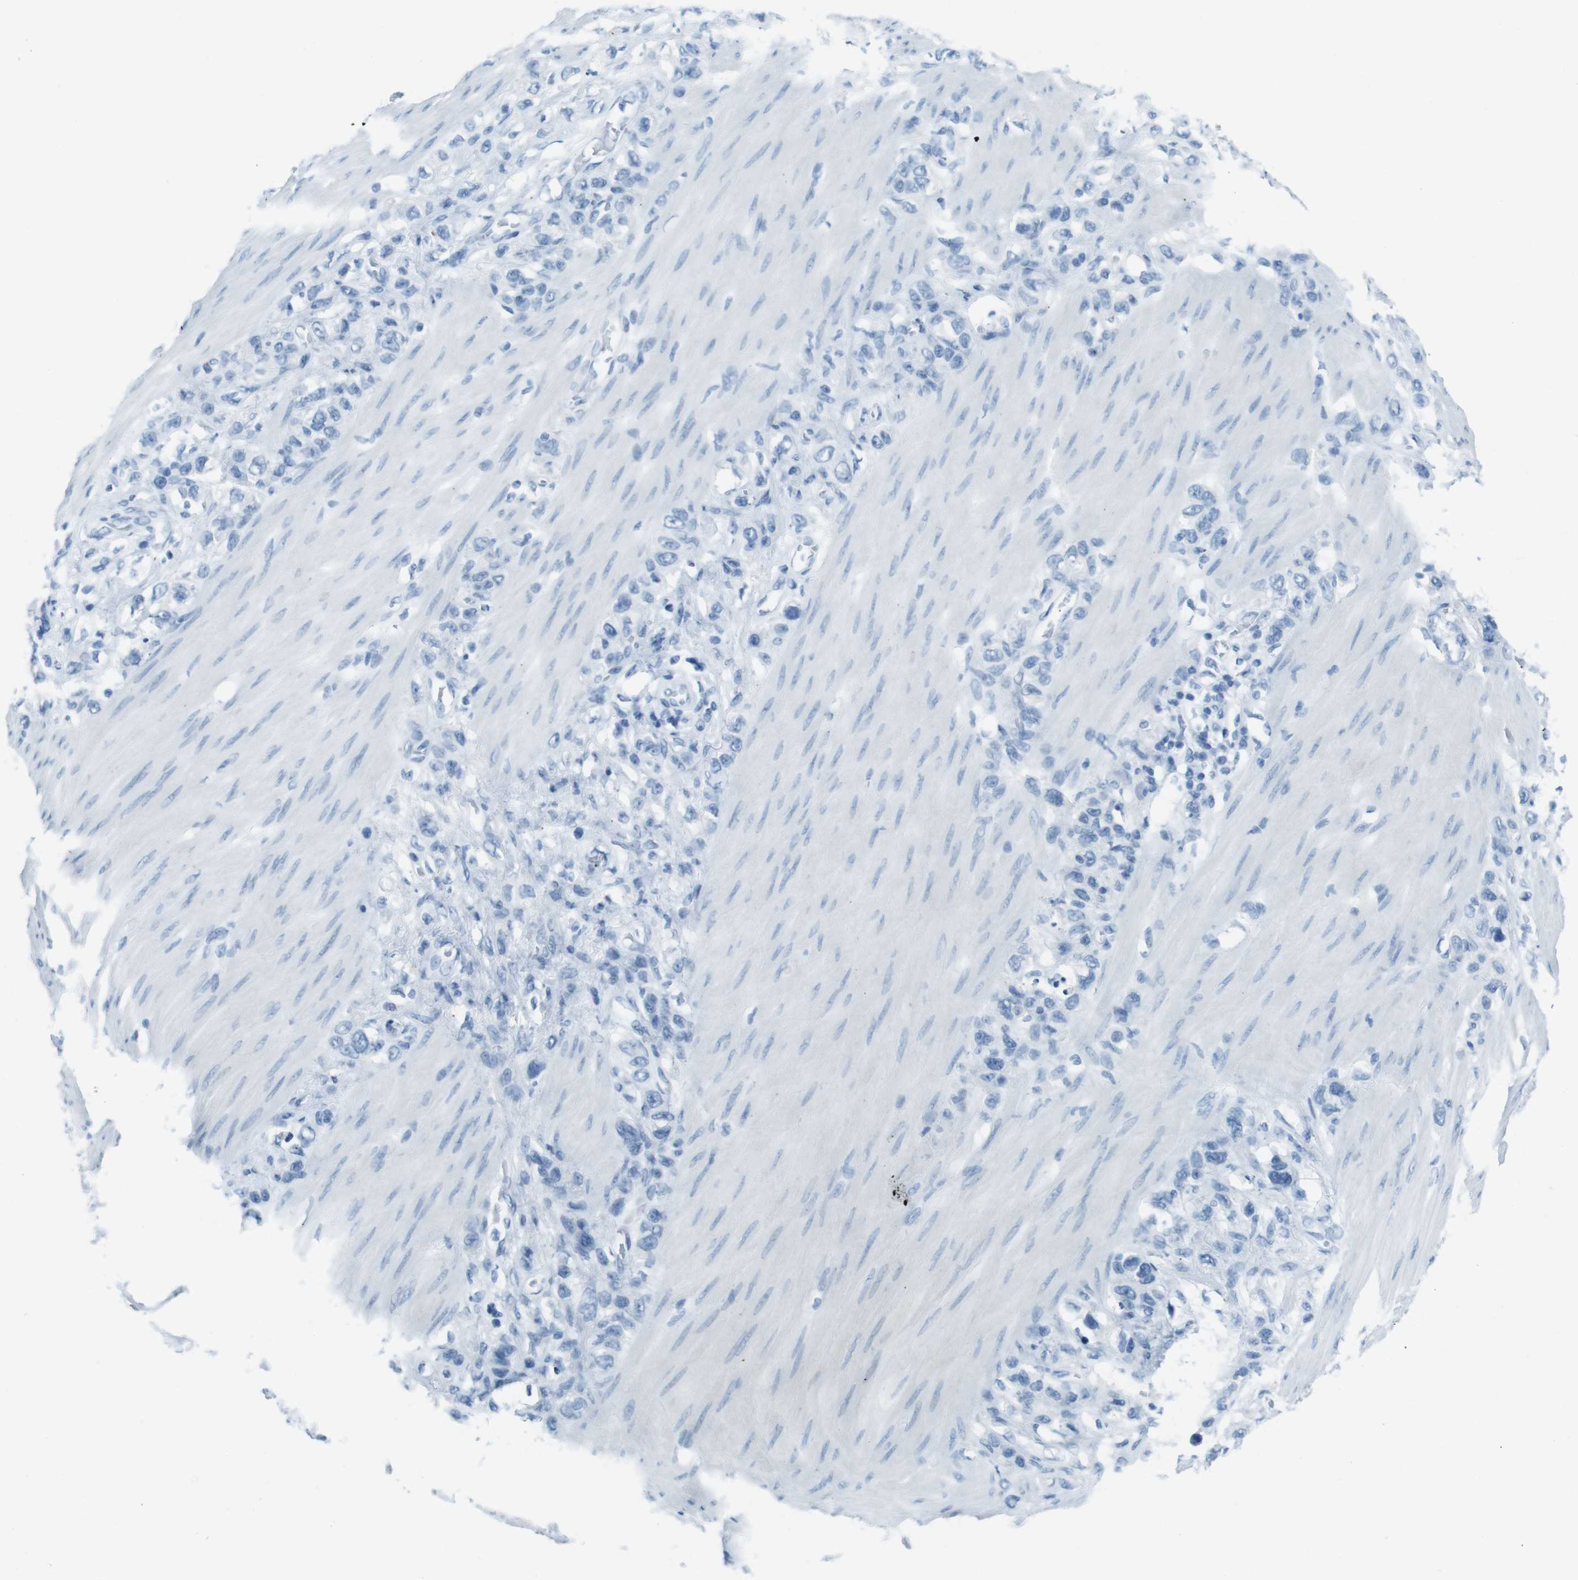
{"staining": {"intensity": "negative", "quantity": "none", "location": "none"}, "tissue": "stomach cancer", "cell_type": "Tumor cells", "image_type": "cancer", "snomed": [{"axis": "morphology", "description": "Adenocarcinoma, NOS"}, {"axis": "morphology", "description": "Adenocarcinoma, High grade"}, {"axis": "topography", "description": "Stomach, upper"}, {"axis": "topography", "description": "Stomach, lower"}], "caption": "IHC image of stomach cancer stained for a protein (brown), which exhibits no staining in tumor cells.", "gene": "TMEM207", "patient": {"sex": "female", "age": 65}}